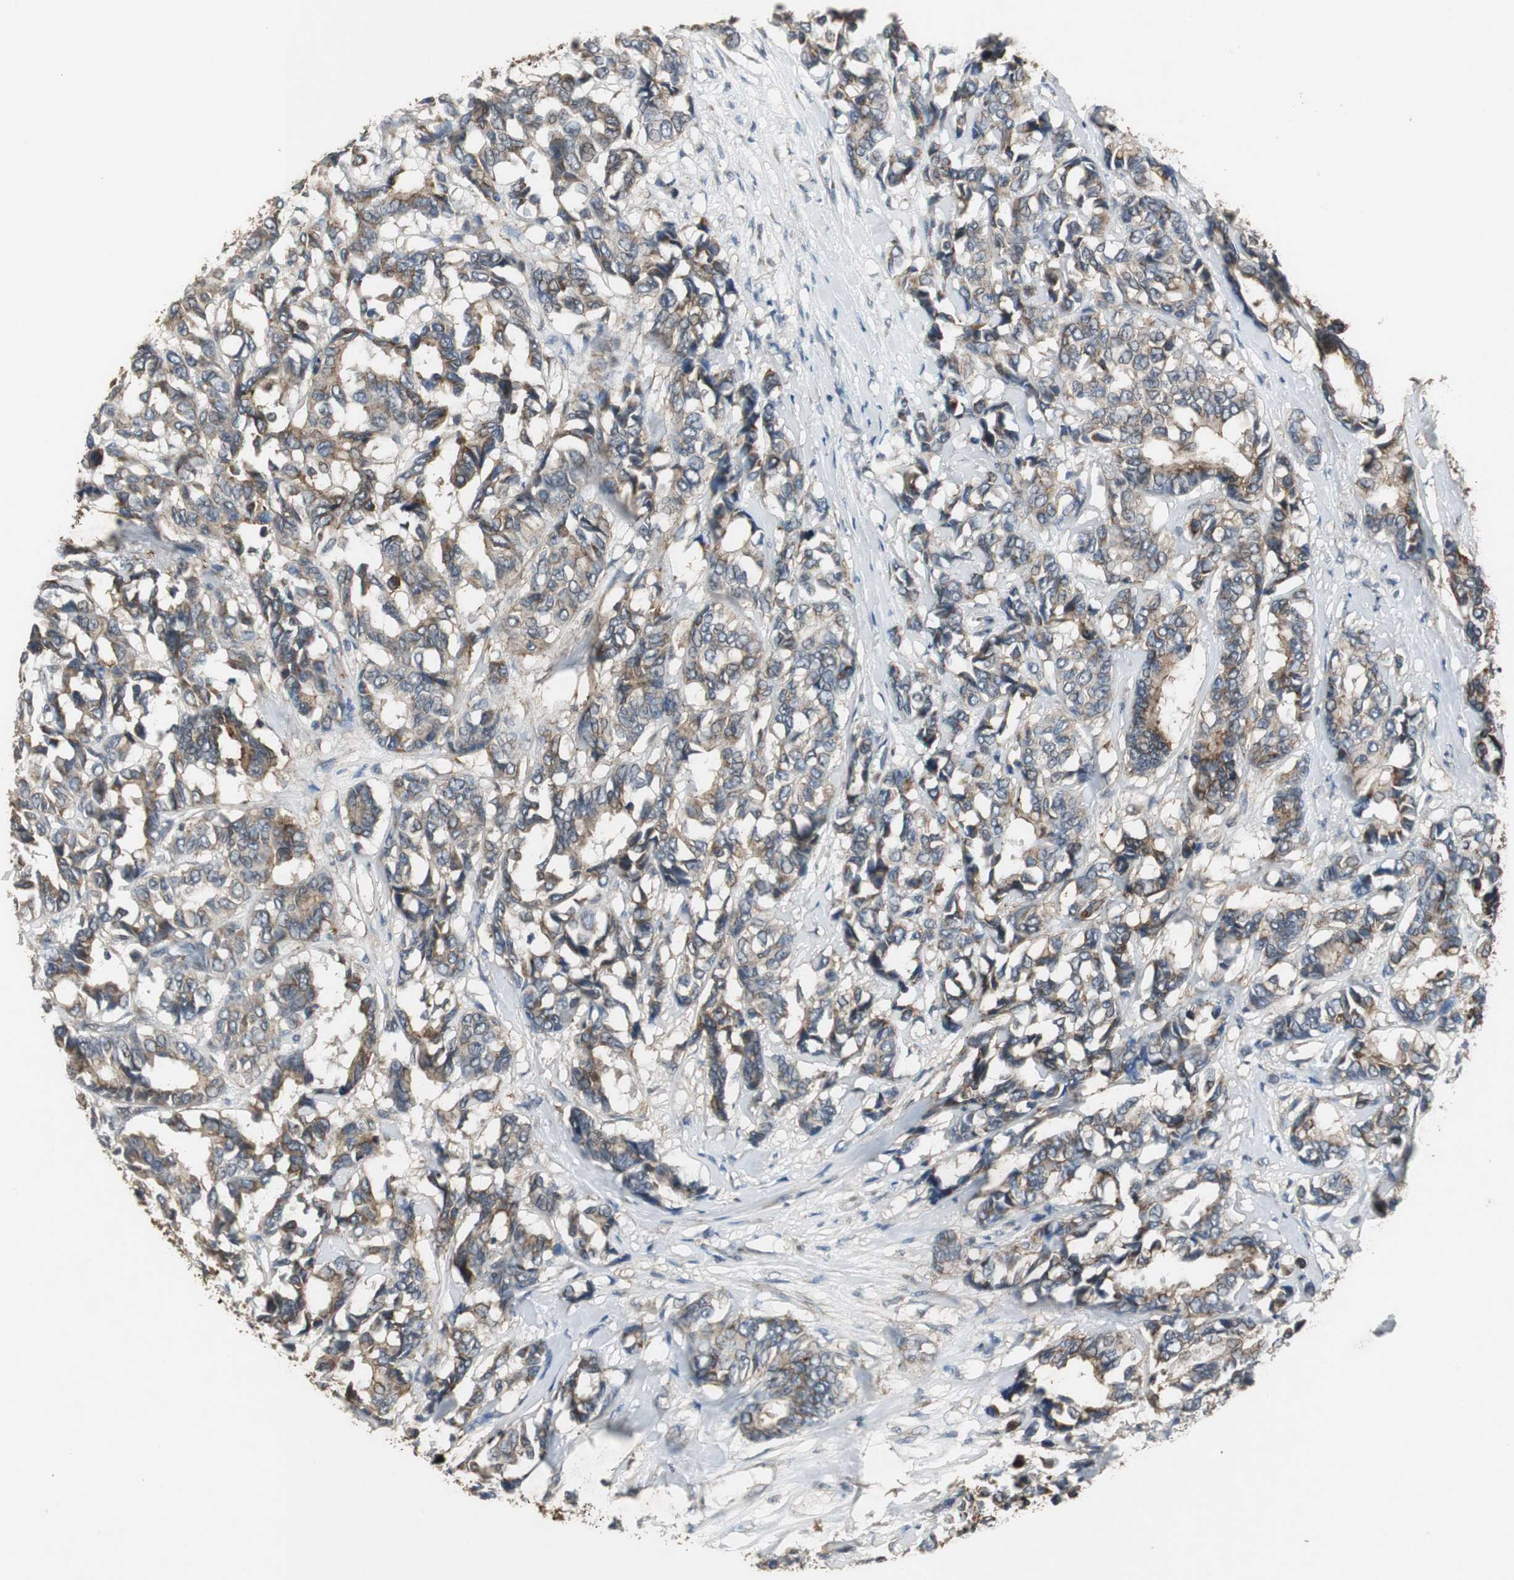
{"staining": {"intensity": "moderate", "quantity": ">75%", "location": "cytoplasmic/membranous"}, "tissue": "breast cancer", "cell_type": "Tumor cells", "image_type": "cancer", "snomed": [{"axis": "morphology", "description": "Duct carcinoma"}, {"axis": "topography", "description": "Breast"}], "caption": "Immunohistochemical staining of breast invasive ductal carcinoma exhibits moderate cytoplasmic/membranous protein positivity in about >75% of tumor cells. (Brightfield microscopy of DAB IHC at high magnification).", "gene": "JTB", "patient": {"sex": "female", "age": 87}}